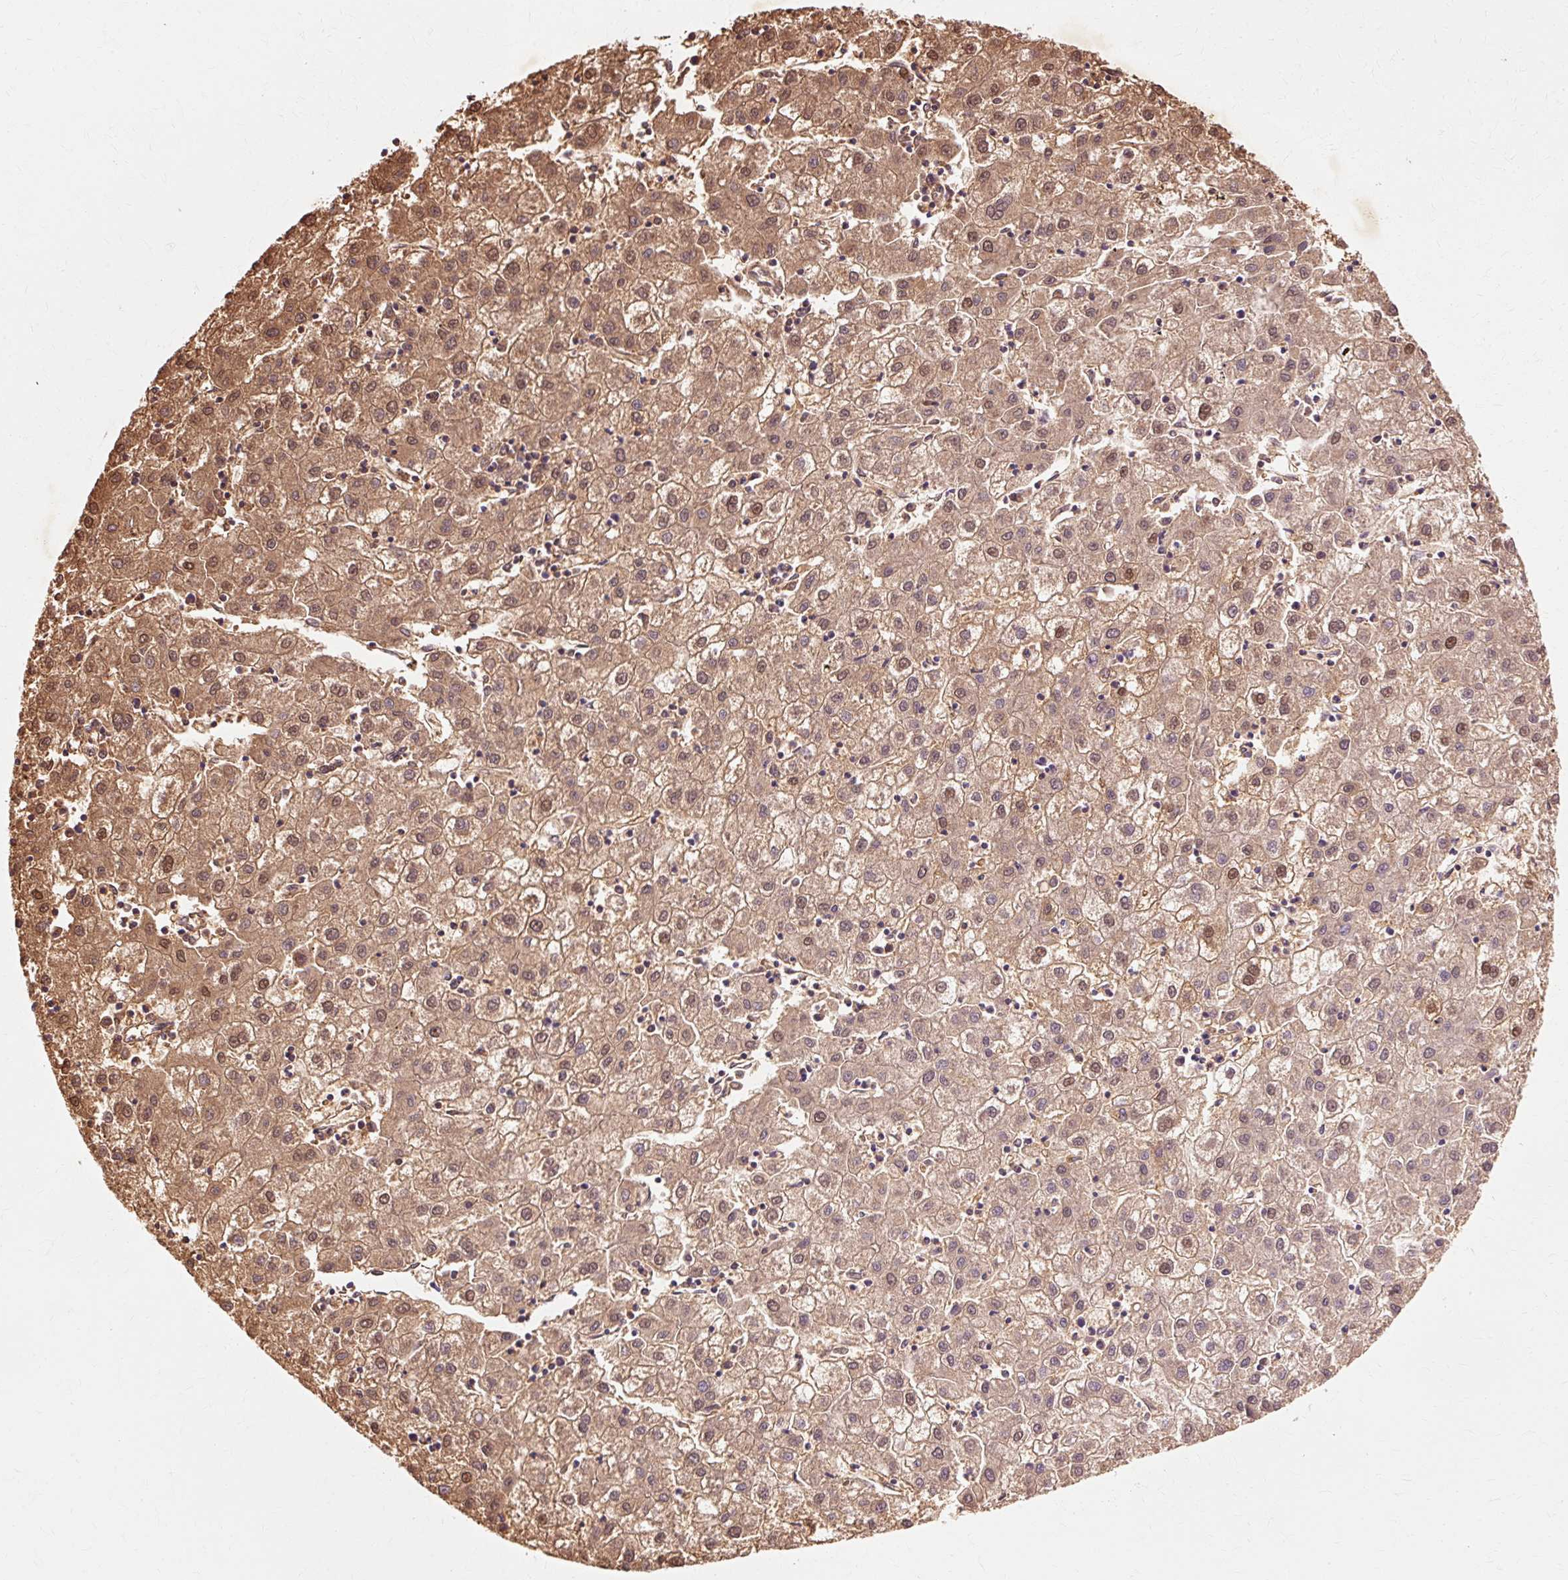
{"staining": {"intensity": "moderate", "quantity": ">75%", "location": "cytoplasmic/membranous,nuclear"}, "tissue": "liver cancer", "cell_type": "Tumor cells", "image_type": "cancer", "snomed": [{"axis": "morphology", "description": "Carcinoma, Hepatocellular, NOS"}, {"axis": "topography", "description": "Liver"}], "caption": "A brown stain shows moderate cytoplasmic/membranous and nuclear expression of a protein in liver cancer tumor cells.", "gene": "VN1R2", "patient": {"sex": "male", "age": 72}}